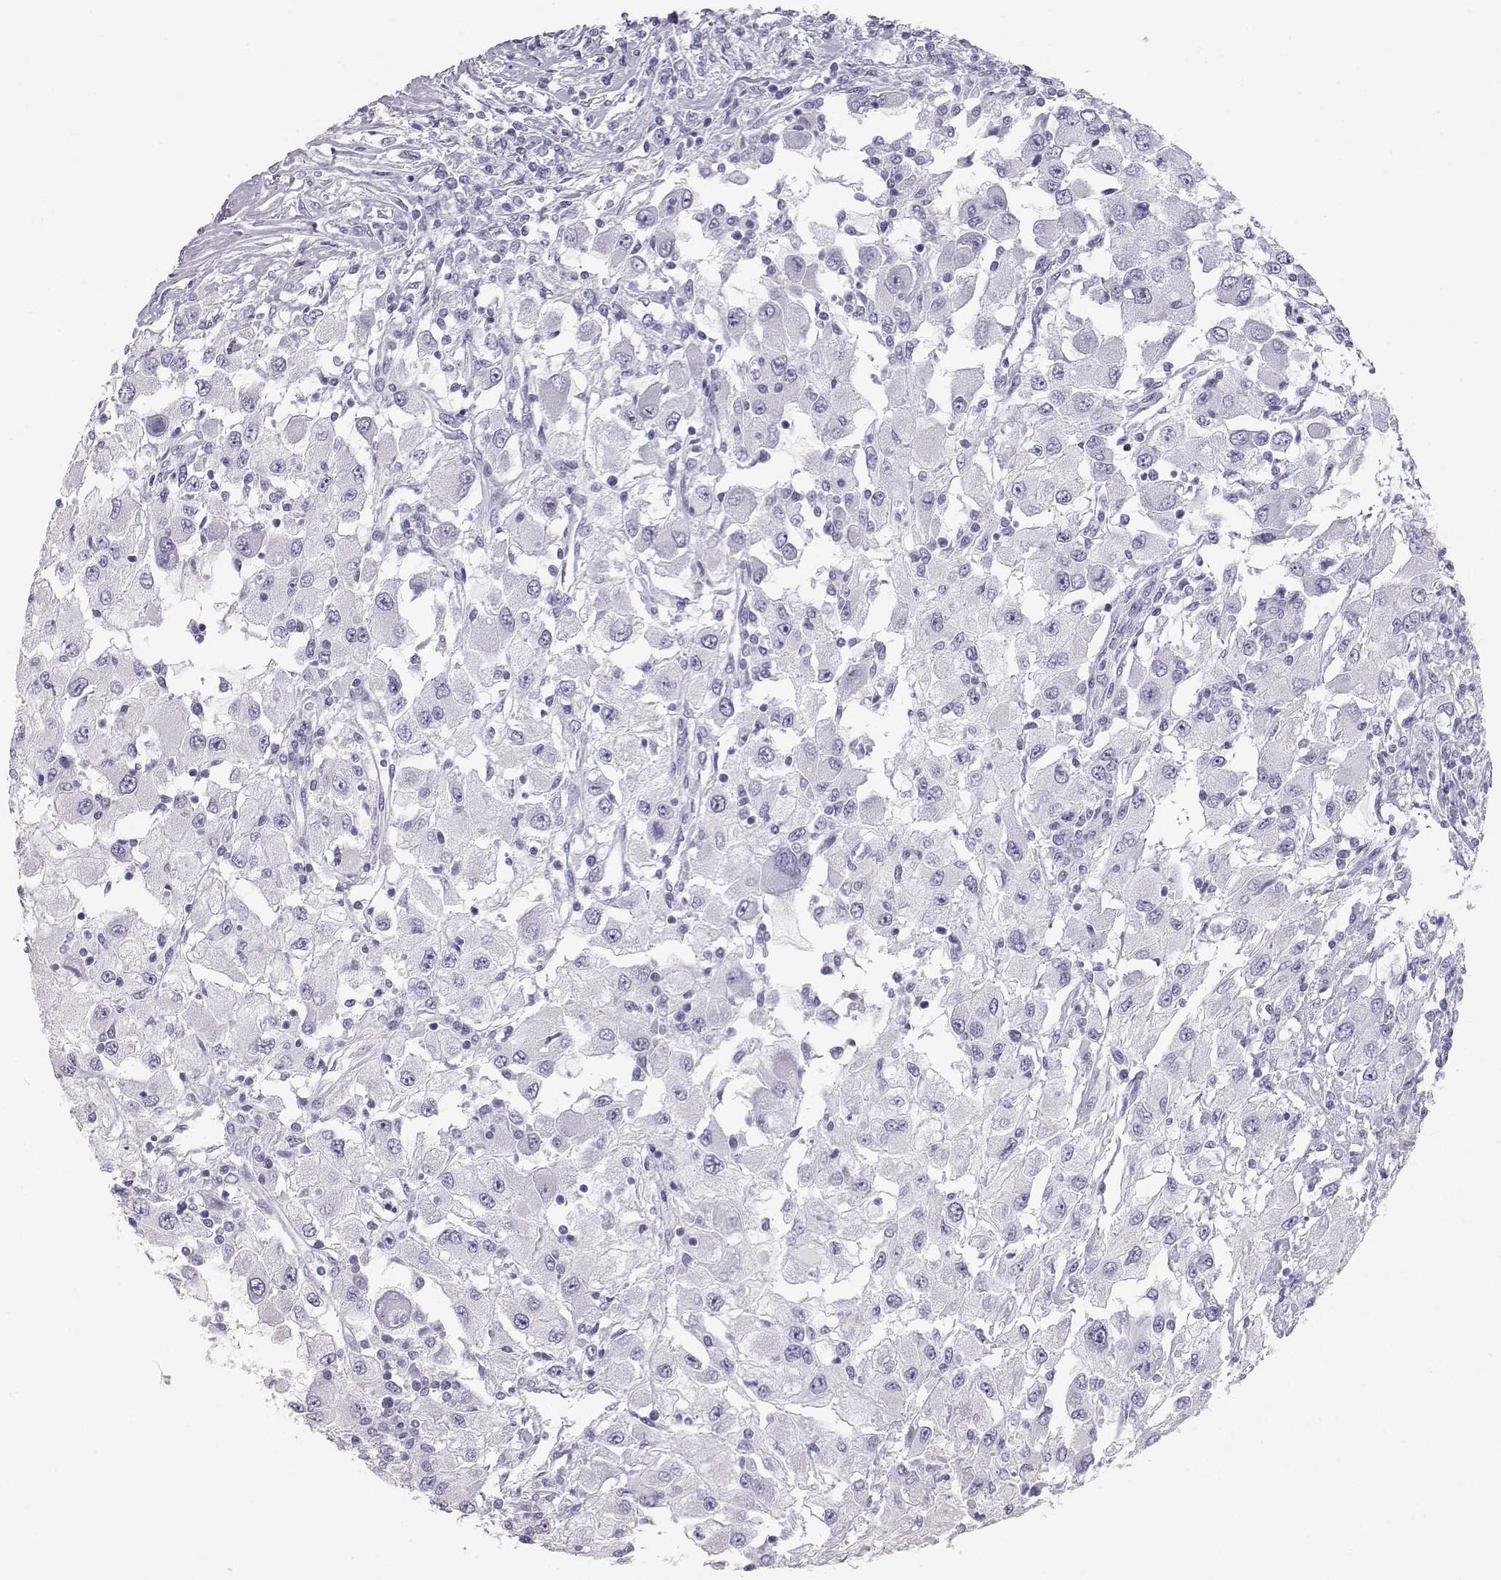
{"staining": {"intensity": "negative", "quantity": "none", "location": "none"}, "tissue": "renal cancer", "cell_type": "Tumor cells", "image_type": "cancer", "snomed": [{"axis": "morphology", "description": "Adenocarcinoma, NOS"}, {"axis": "topography", "description": "Kidney"}], "caption": "Tumor cells show no significant protein expression in adenocarcinoma (renal).", "gene": "TKTL1", "patient": {"sex": "female", "age": 67}}